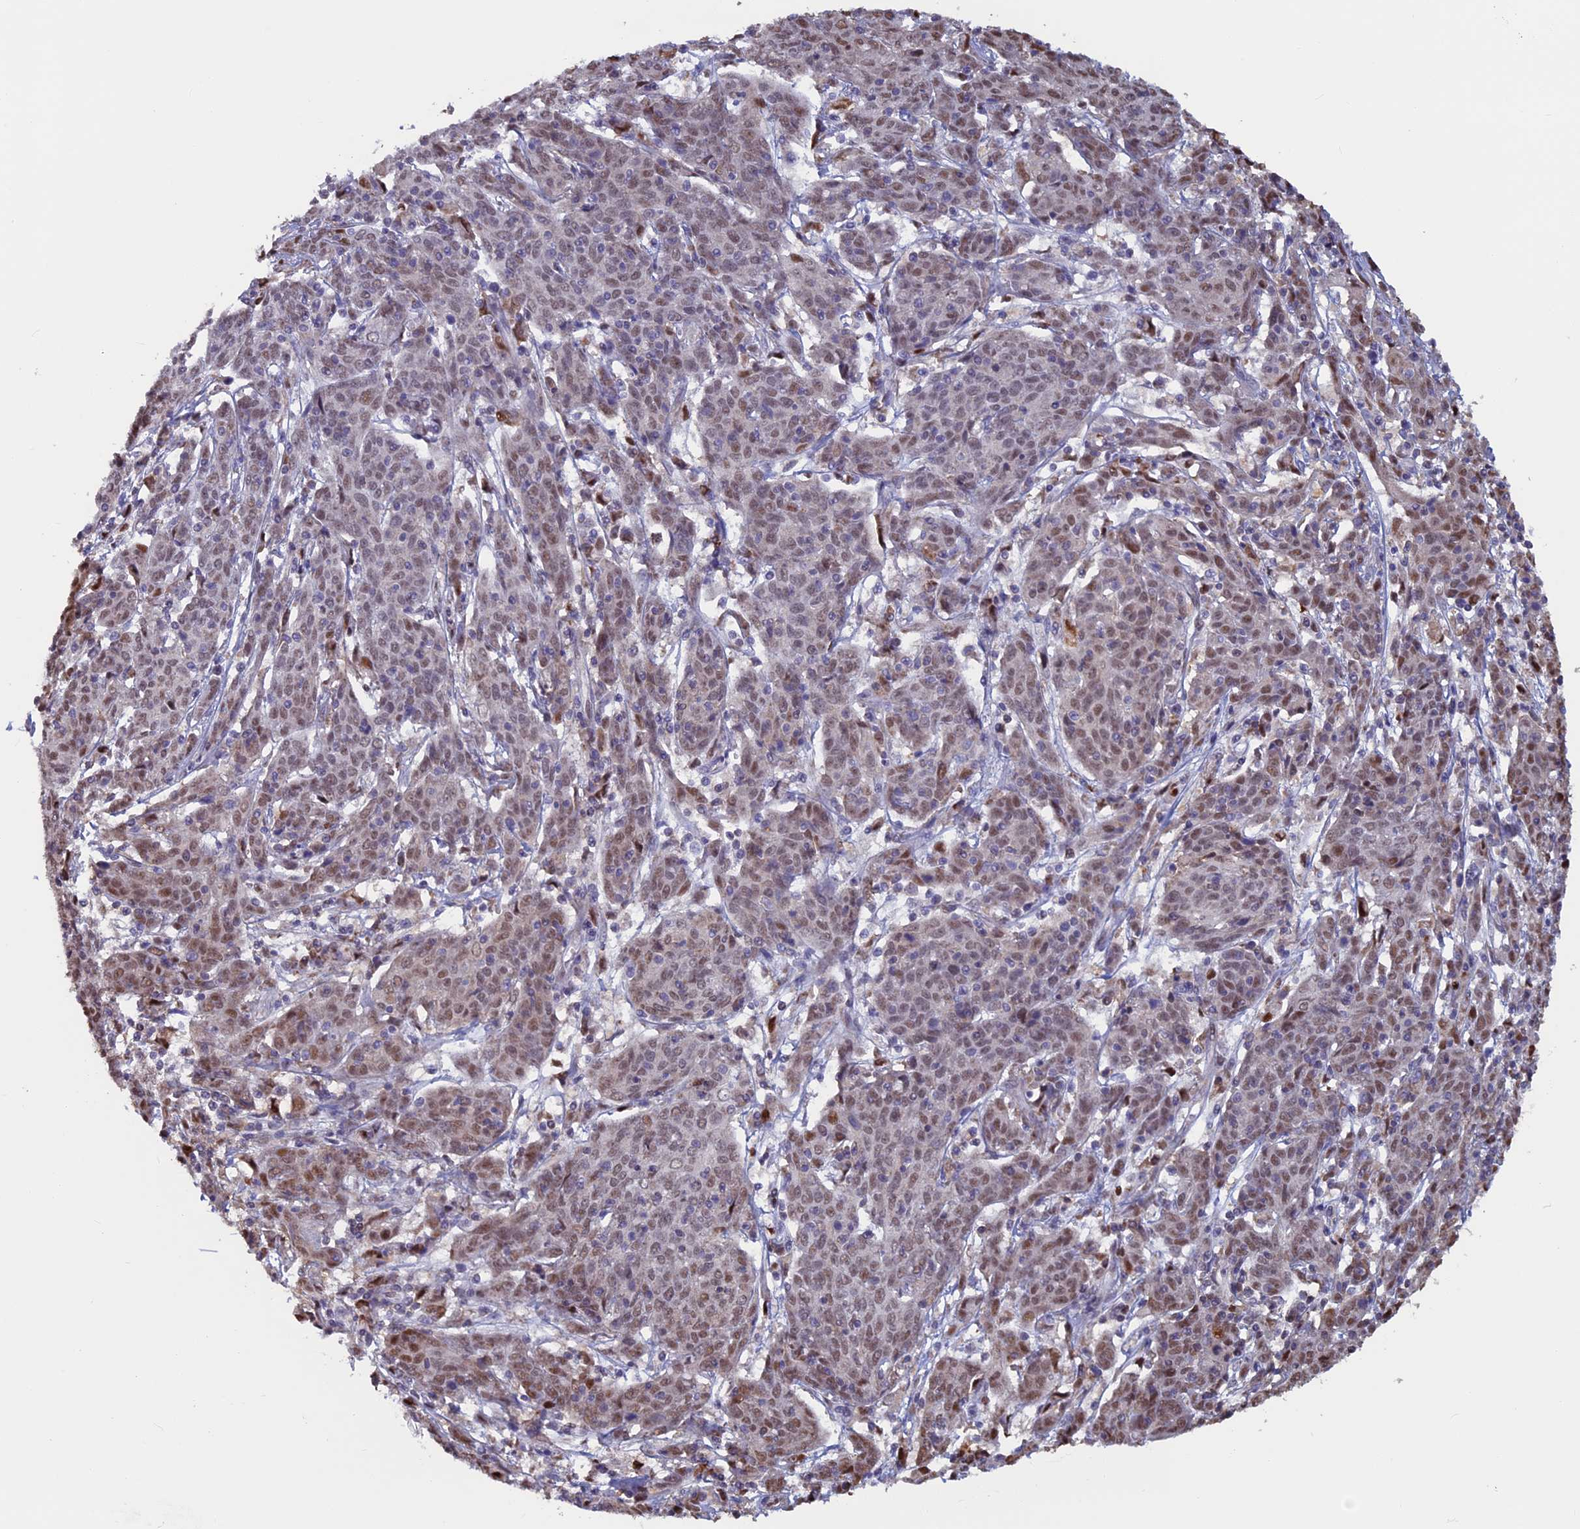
{"staining": {"intensity": "moderate", "quantity": "25%-75%", "location": "nuclear"}, "tissue": "cervical cancer", "cell_type": "Tumor cells", "image_type": "cancer", "snomed": [{"axis": "morphology", "description": "Squamous cell carcinoma, NOS"}, {"axis": "topography", "description": "Cervix"}], "caption": "Immunohistochemistry photomicrograph of human squamous cell carcinoma (cervical) stained for a protein (brown), which reveals medium levels of moderate nuclear staining in approximately 25%-75% of tumor cells.", "gene": "ACSS1", "patient": {"sex": "female", "age": 67}}